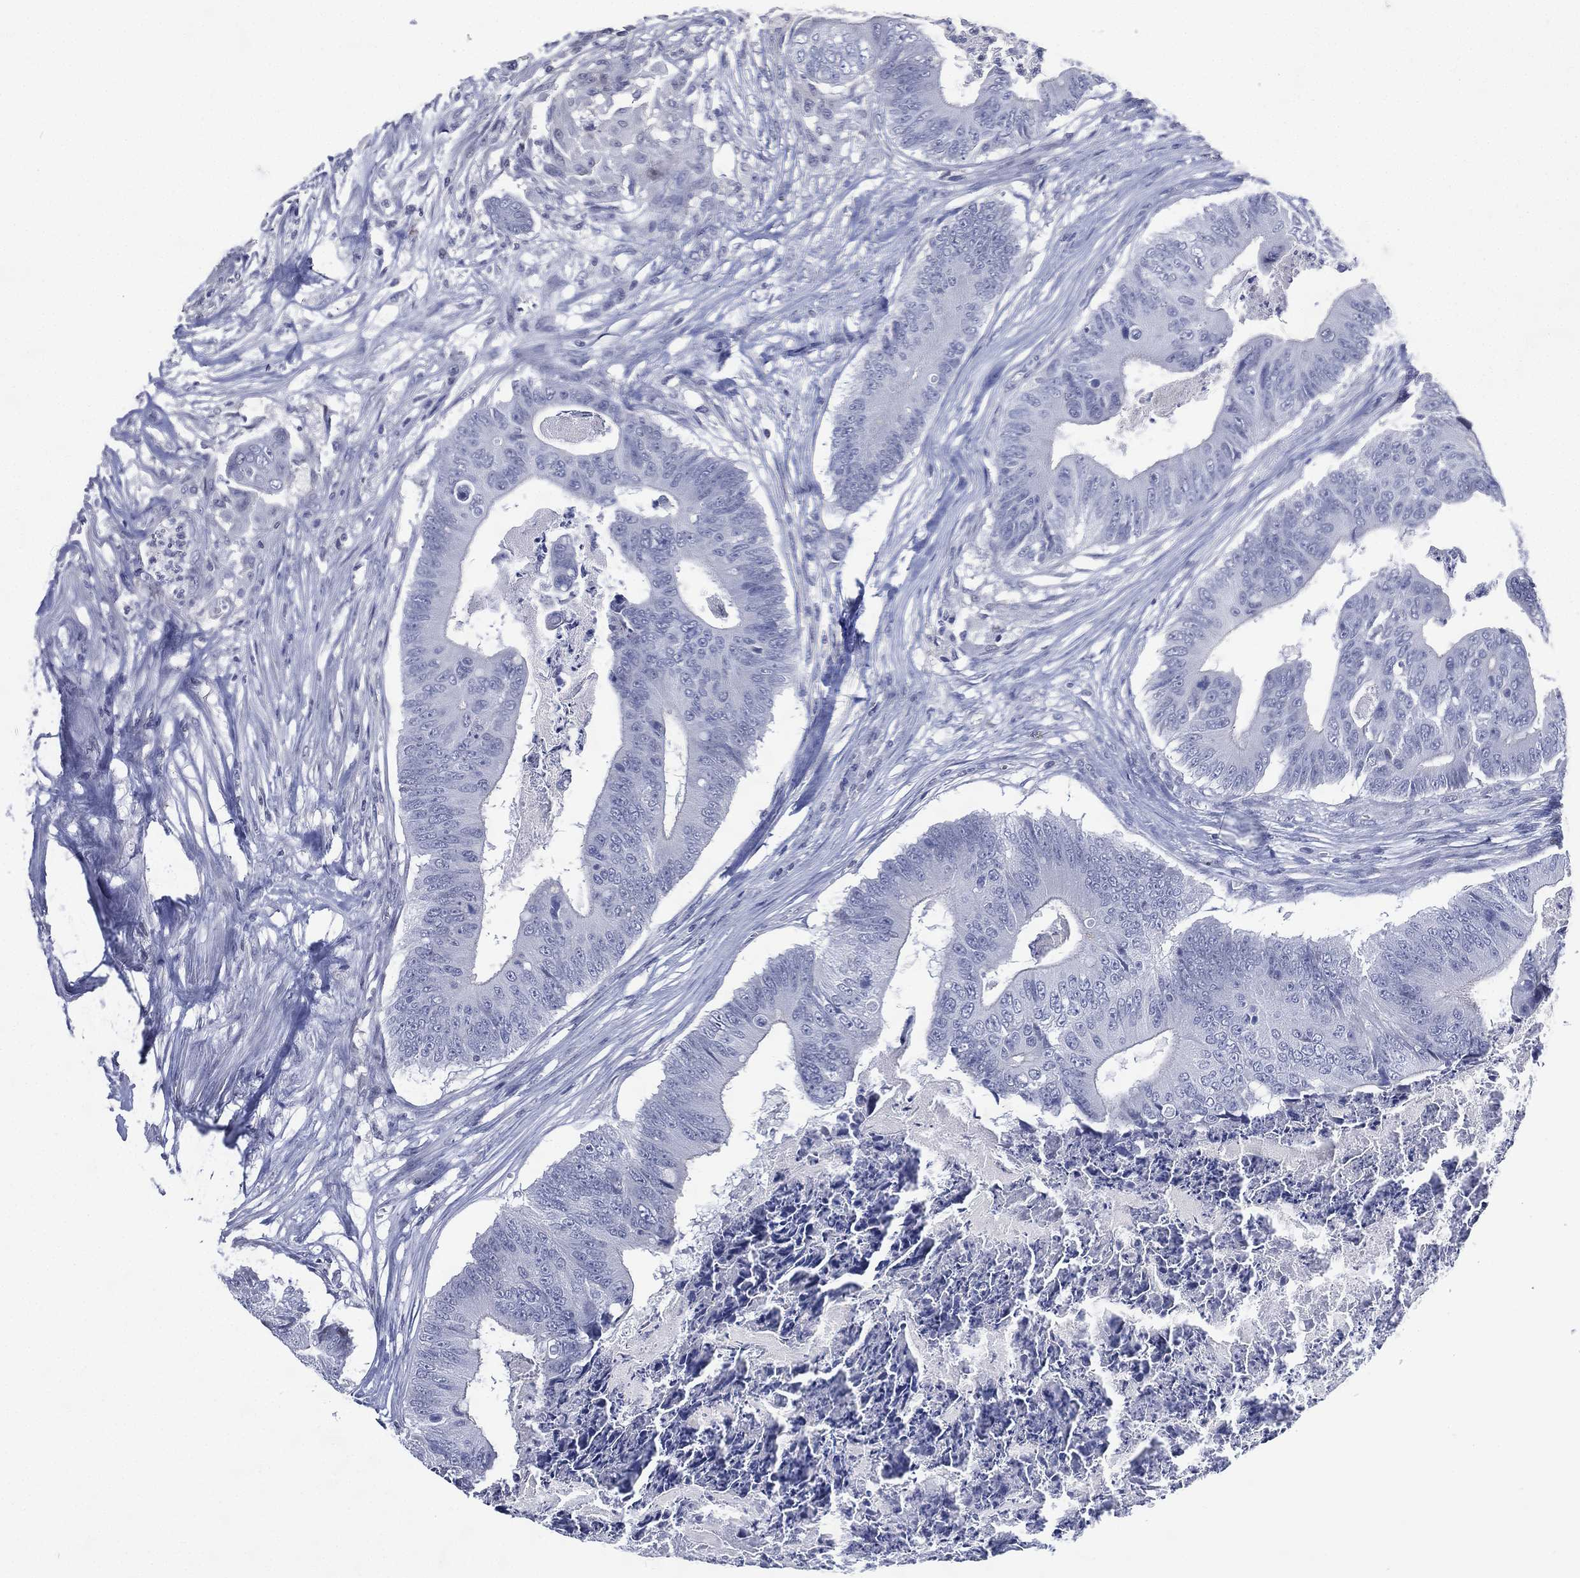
{"staining": {"intensity": "negative", "quantity": "none", "location": "none"}, "tissue": "colorectal cancer", "cell_type": "Tumor cells", "image_type": "cancer", "snomed": [{"axis": "morphology", "description": "Adenocarcinoma, NOS"}, {"axis": "topography", "description": "Colon"}], "caption": "Protein analysis of colorectal cancer (adenocarcinoma) shows no significant positivity in tumor cells.", "gene": "TMEM247", "patient": {"sex": "male", "age": 84}}